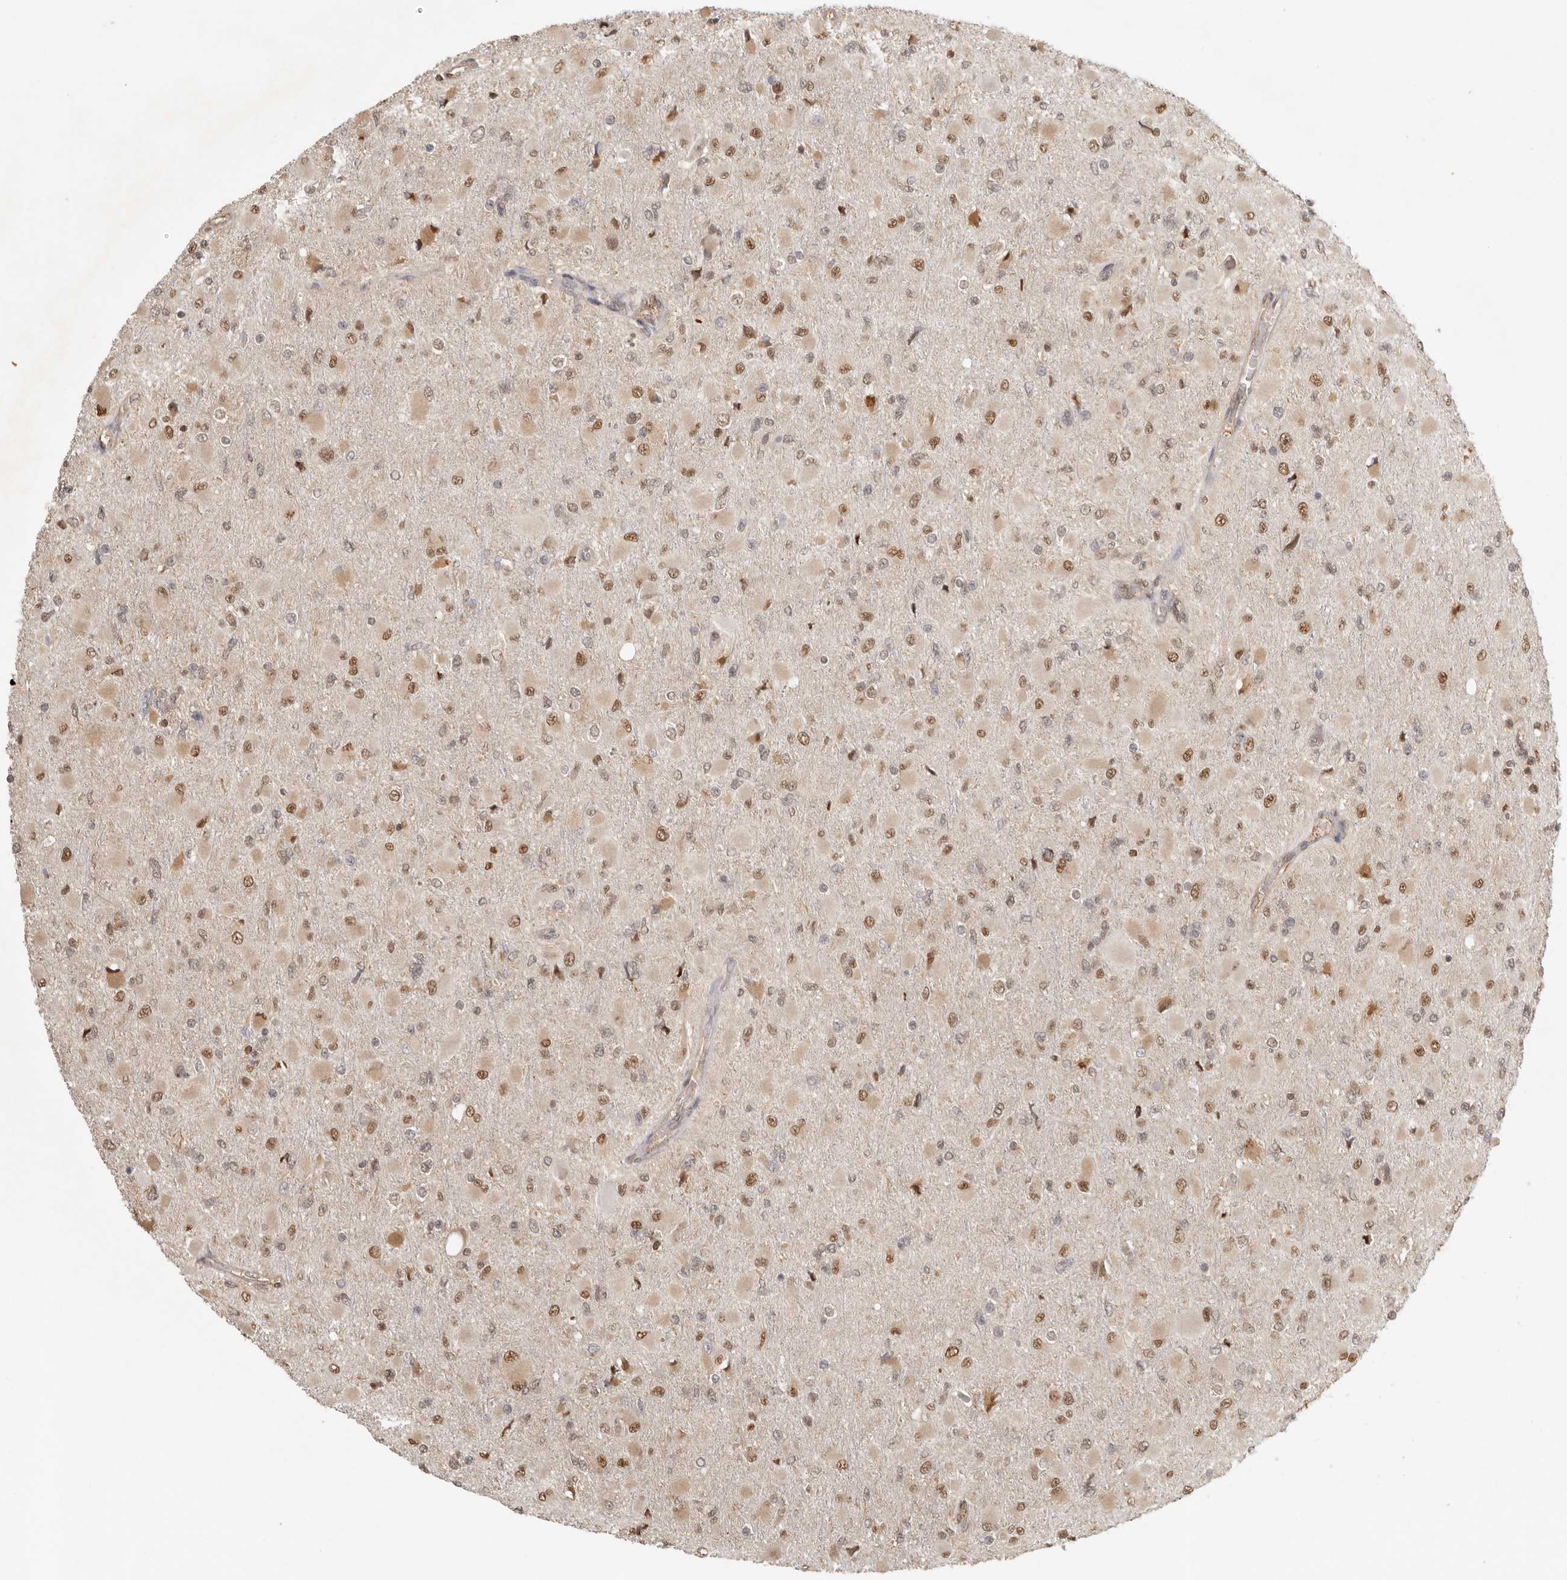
{"staining": {"intensity": "moderate", "quantity": ">75%", "location": "cytoplasmic/membranous,nuclear"}, "tissue": "glioma", "cell_type": "Tumor cells", "image_type": "cancer", "snomed": [{"axis": "morphology", "description": "Glioma, malignant, High grade"}, {"axis": "topography", "description": "Cerebral cortex"}], "caption": "Glioma stained with IHC displays moderate cytoplasmic/membranous and nuclear staining in approximately >75% of tumor cells. The staining was performed using DAB (3,3'-diaminobenzidine) to visualize the protein expression in brown, while the nuclei were stained in blue with hematoxylin (Magnification: 20x).", "gene": "PSMA5", "patient": {"sex": "female", "age": 36}}